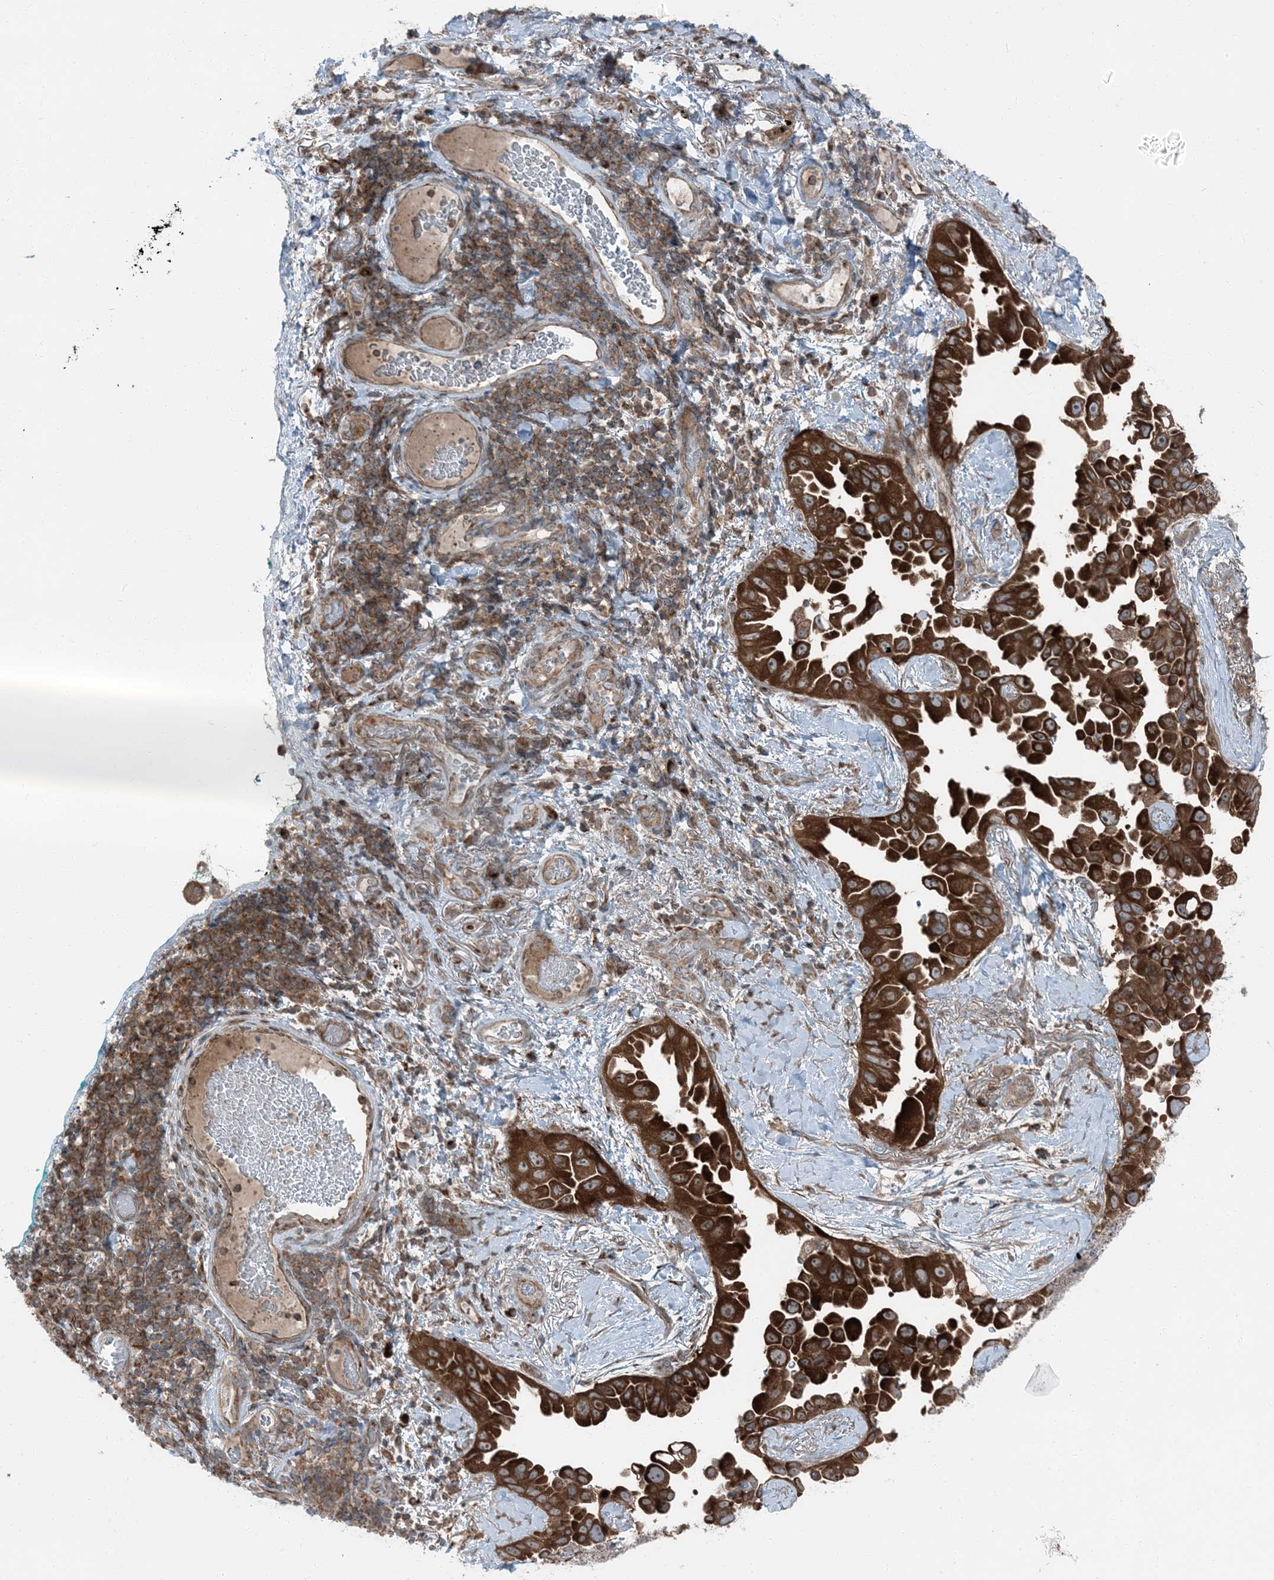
{"staining": {"intensity": "strong", "quantity": ">75%", "location": "cytoplasmic/membranous"}, "tissue": "lung cancer", "cell_type": "Tumor cells", "image_type": "cancer", "snomed": [{"axis": "morphology", "description": "Adenocarcinoma, NOS"}, {"axis": "topography", "description": "Lung"}], "caption": "Immunohistochemical staining of human lung cancer displays high levels of strong cytoplasmic/membranous staining in about >75% of tumor cells.", "gene": "RAB3GAP1", "patient": {"sex": "female", "age": 67}}